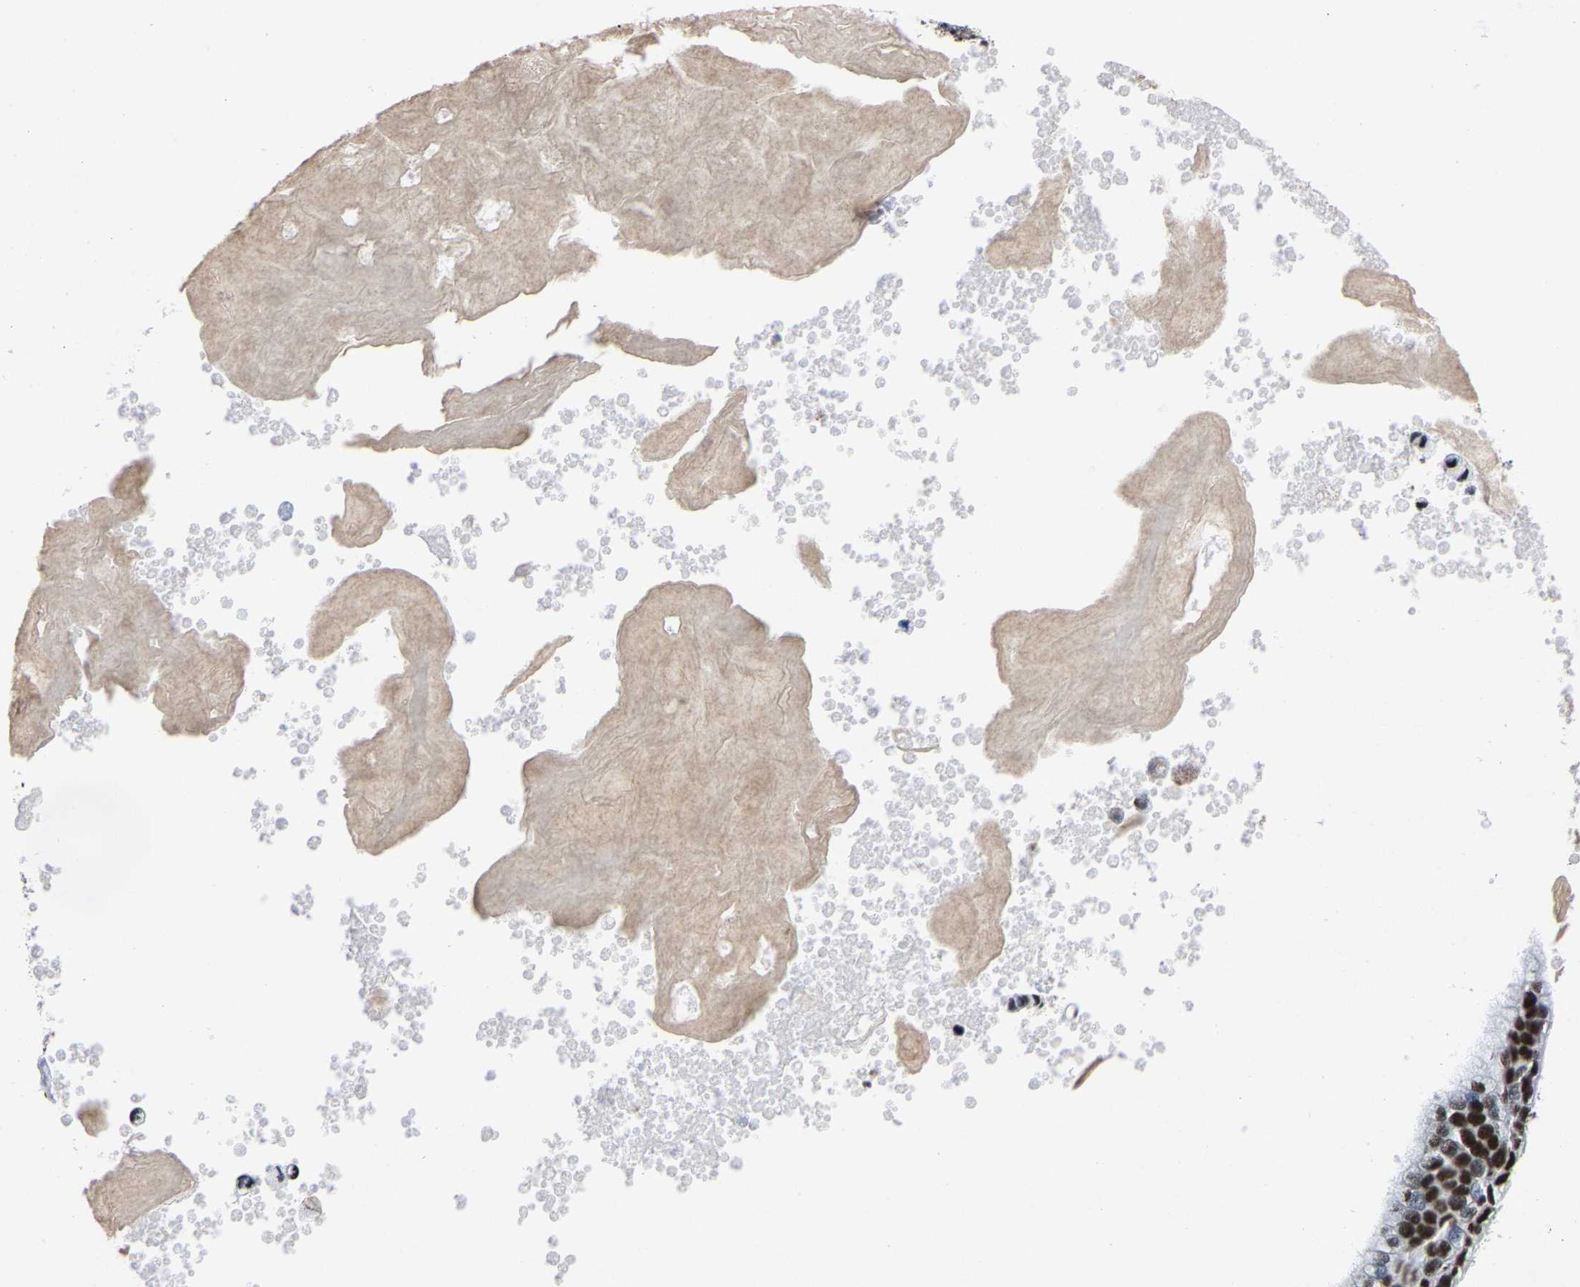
{"staining": {"intensity": "strong", "quantity": ">75%", "location": "nuclear"}, "tissue": "pancreatic cancer", "cell_type": "Tumor cells", "image_type": "cancer", "snomed": [{"axis": "morphology", "description": "Adenocarcinoma, NOS"}, {"axis": "topography", "description": "Pancreas"}], "caption": "A micrograph of human pancreatic cancer stained for a protein shows strong nuclear brown staining in tumor cells. Immunohistochemistry stains the protein in brown and the nuclei are stained blue.", "gene": "RBM45", "patient": {"sex": "male", "age": 74}}